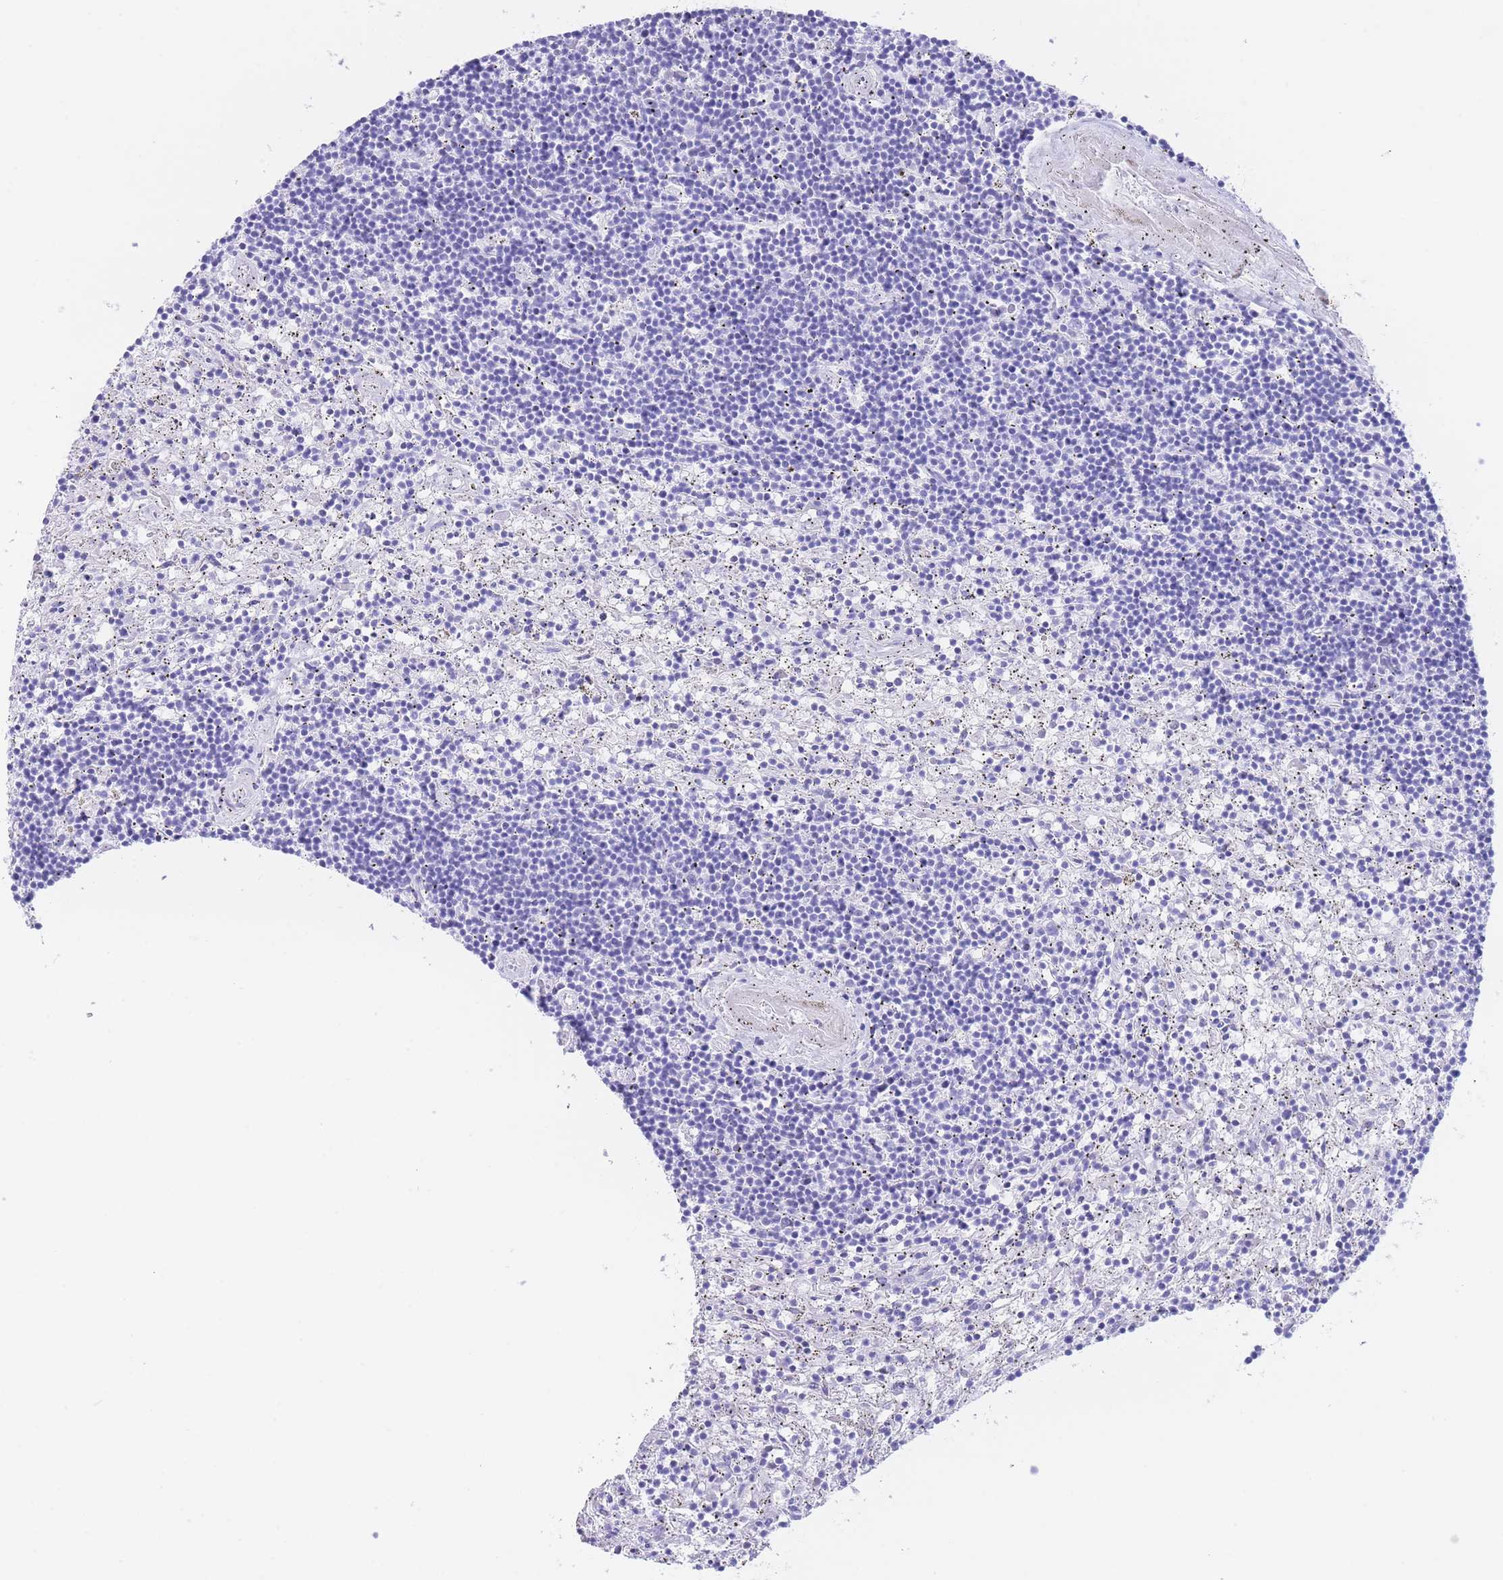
{"staining": {"intensity": "negative", "quantity": "none", "location": "none"}, "tissue": "lymphoma", "cell_type": "Tumor cells", "image_type": "cancer", "snomed": [{"axis": "morphology", "description": "Malignant lymphoma, non-Hodgkin's type, Low grade"}, {"axis": "topography", "description": "Spleen"}], "caption": "Low-grade malignant lymphoma, non-Hodgkin's type stained for a protein using IHC reveals no positivity tumor cells.", "gene": "SLCO1B3", "patient": {"sex": "male", "age": 76}}